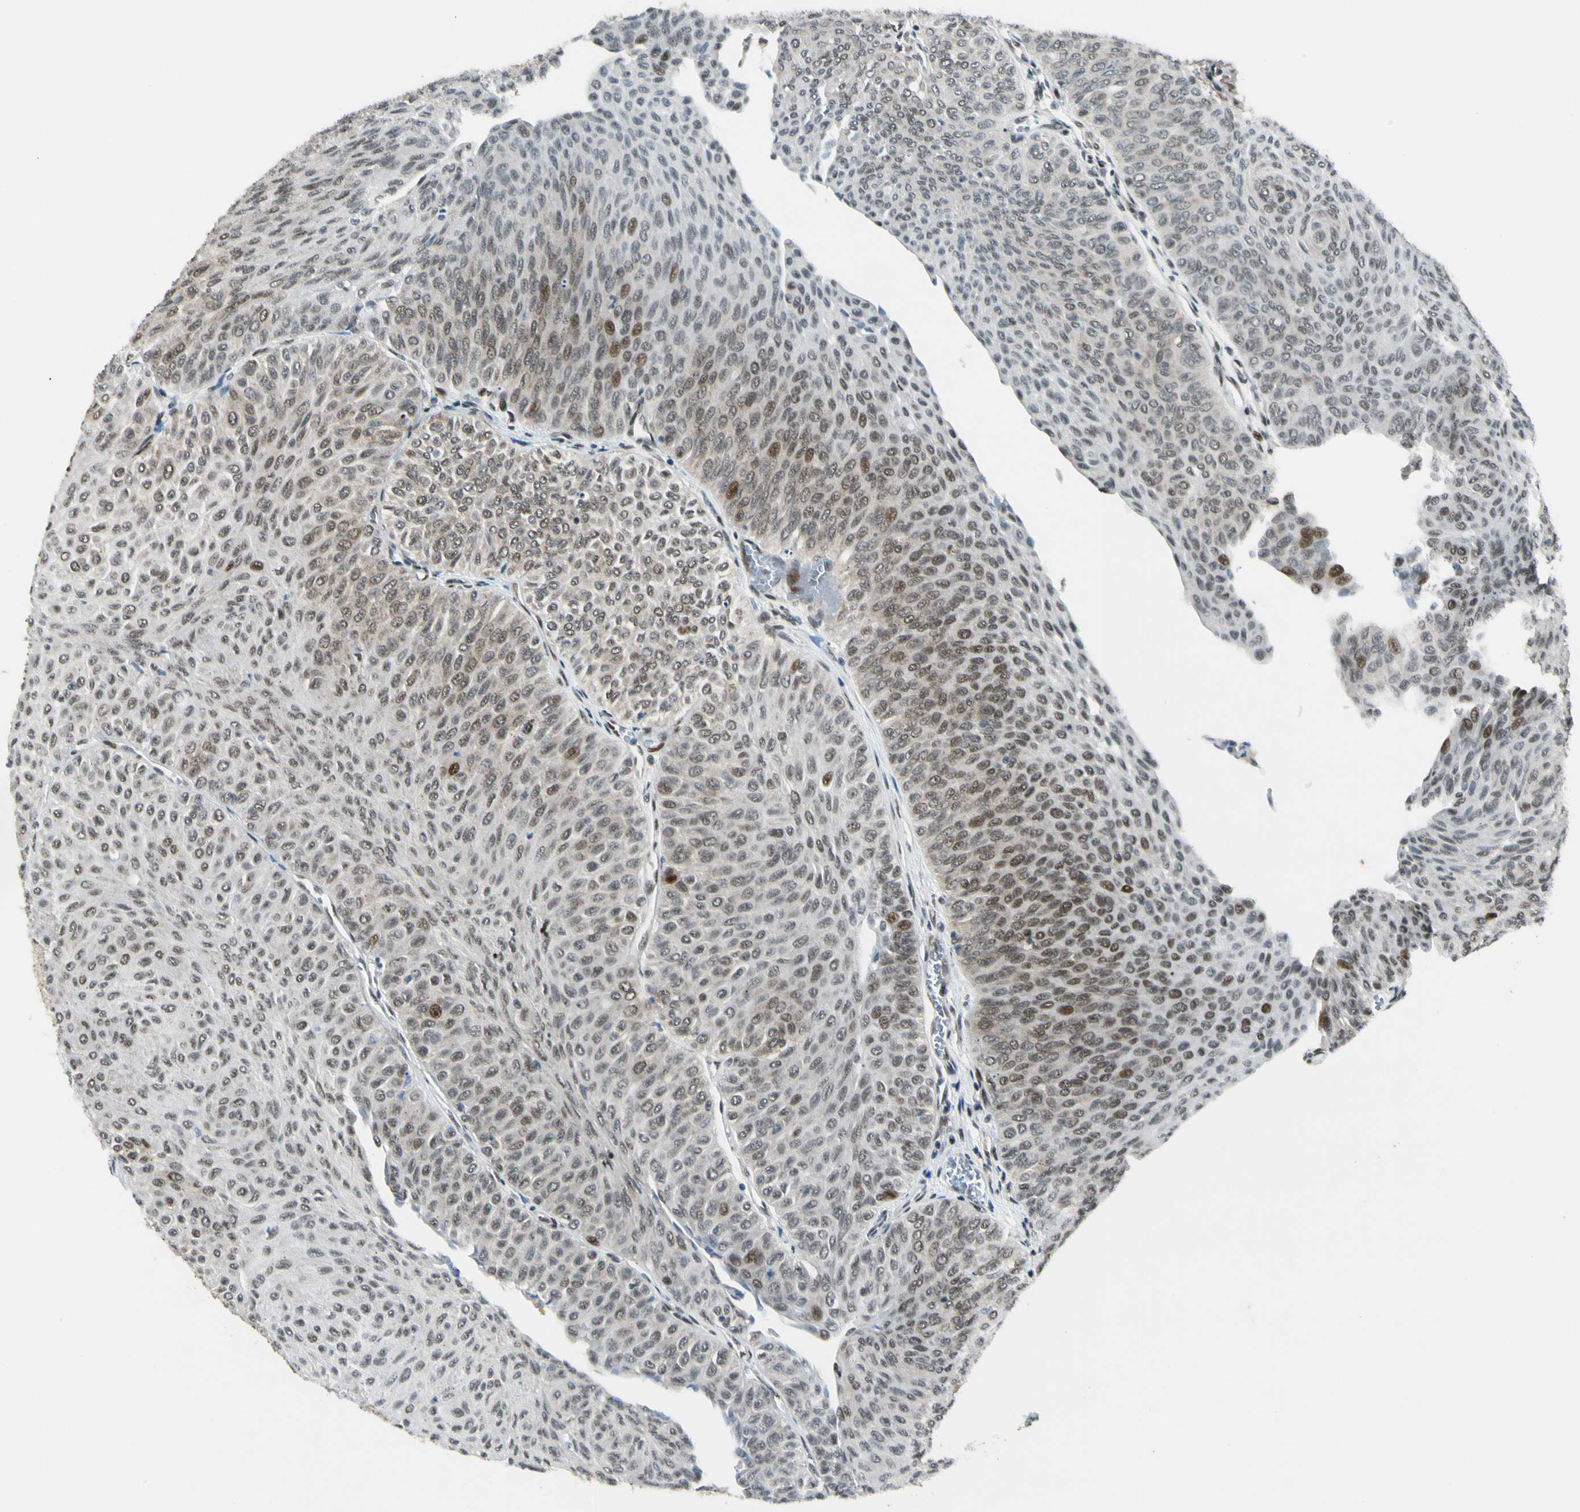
{"staining": {"intensity": "moderate", "quantity": ">75%", "location": "nuclear"}, "tissue": "urothelial cancer", "cell_type": "Tumor cells", "image_type": "cancer", "snomed": [{"axis": "morphology", "description": "Urothelial carcinoma, Low grade"}, {"axis": "topography", "description": "Urinary bladder"}], "caption": "Immunohistochemistry (IHC) image of low-grade urothelial carcinoma stained for a protein (brown), which shows medium levels of moderate nuclear positivity in about >75% of tumor cells.", "gene": "FUS", "patient": {"sex": "male", "age": 78}}